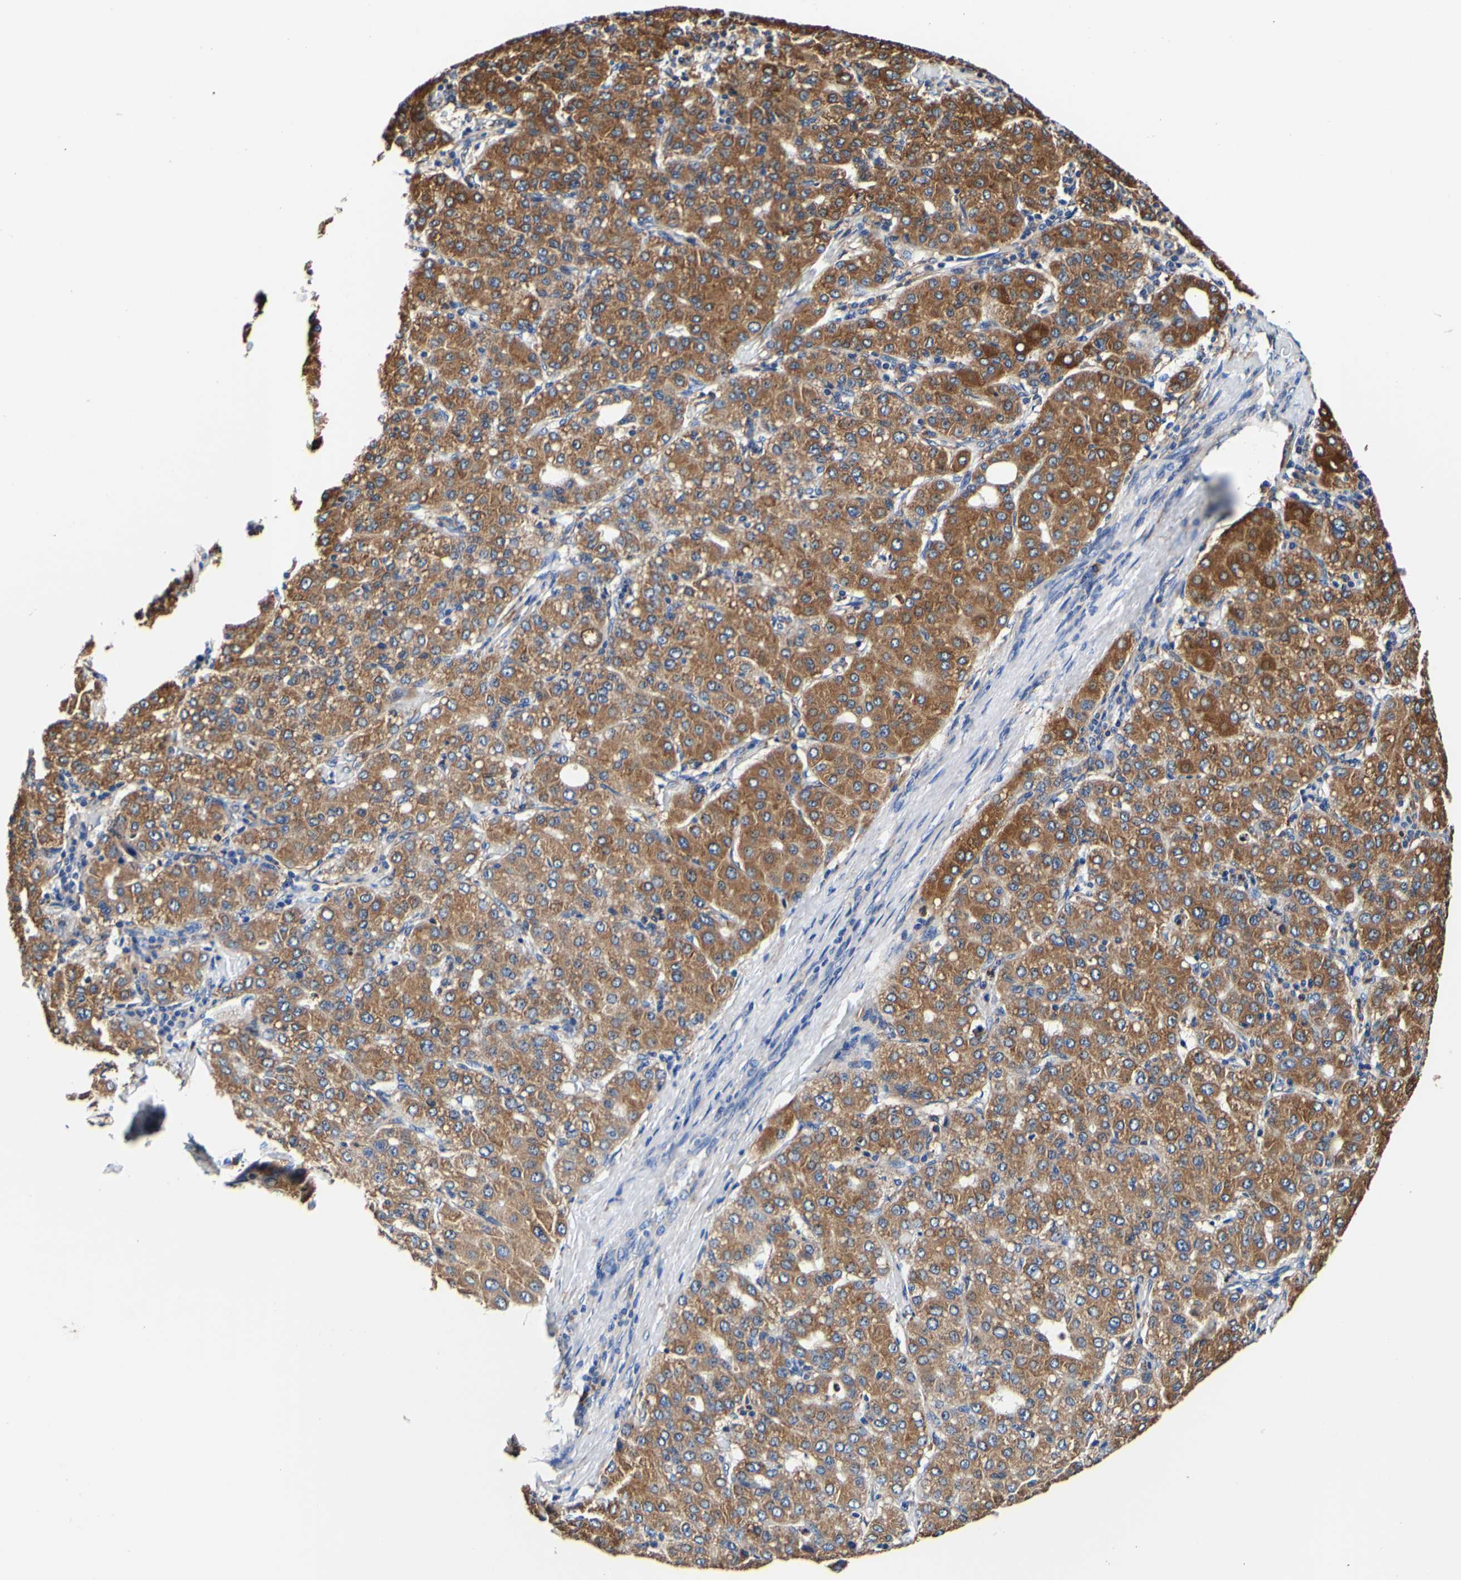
{"staining": {"intensity": "moderate", "quantity": ">75%", "location": "cytoplasmic/membranous"}, "tissue": "liver cancer", "cell_type": "Tumor cells", "image_type": "cancer", "snomed": [{"axis": "morphology", "description": "Carcinoma, Hepatocellular, NOS"}, {"axis": "topography", "description": "Liver"}], "caption": "The image reveals staining of hepatocellular carcinoma (liver), revealing moderate cytoplasmic/membranous protein expression (brown color) within tumor cells.", "gene": "P4HB", "patient": {"sex": "male", "age": 65}}